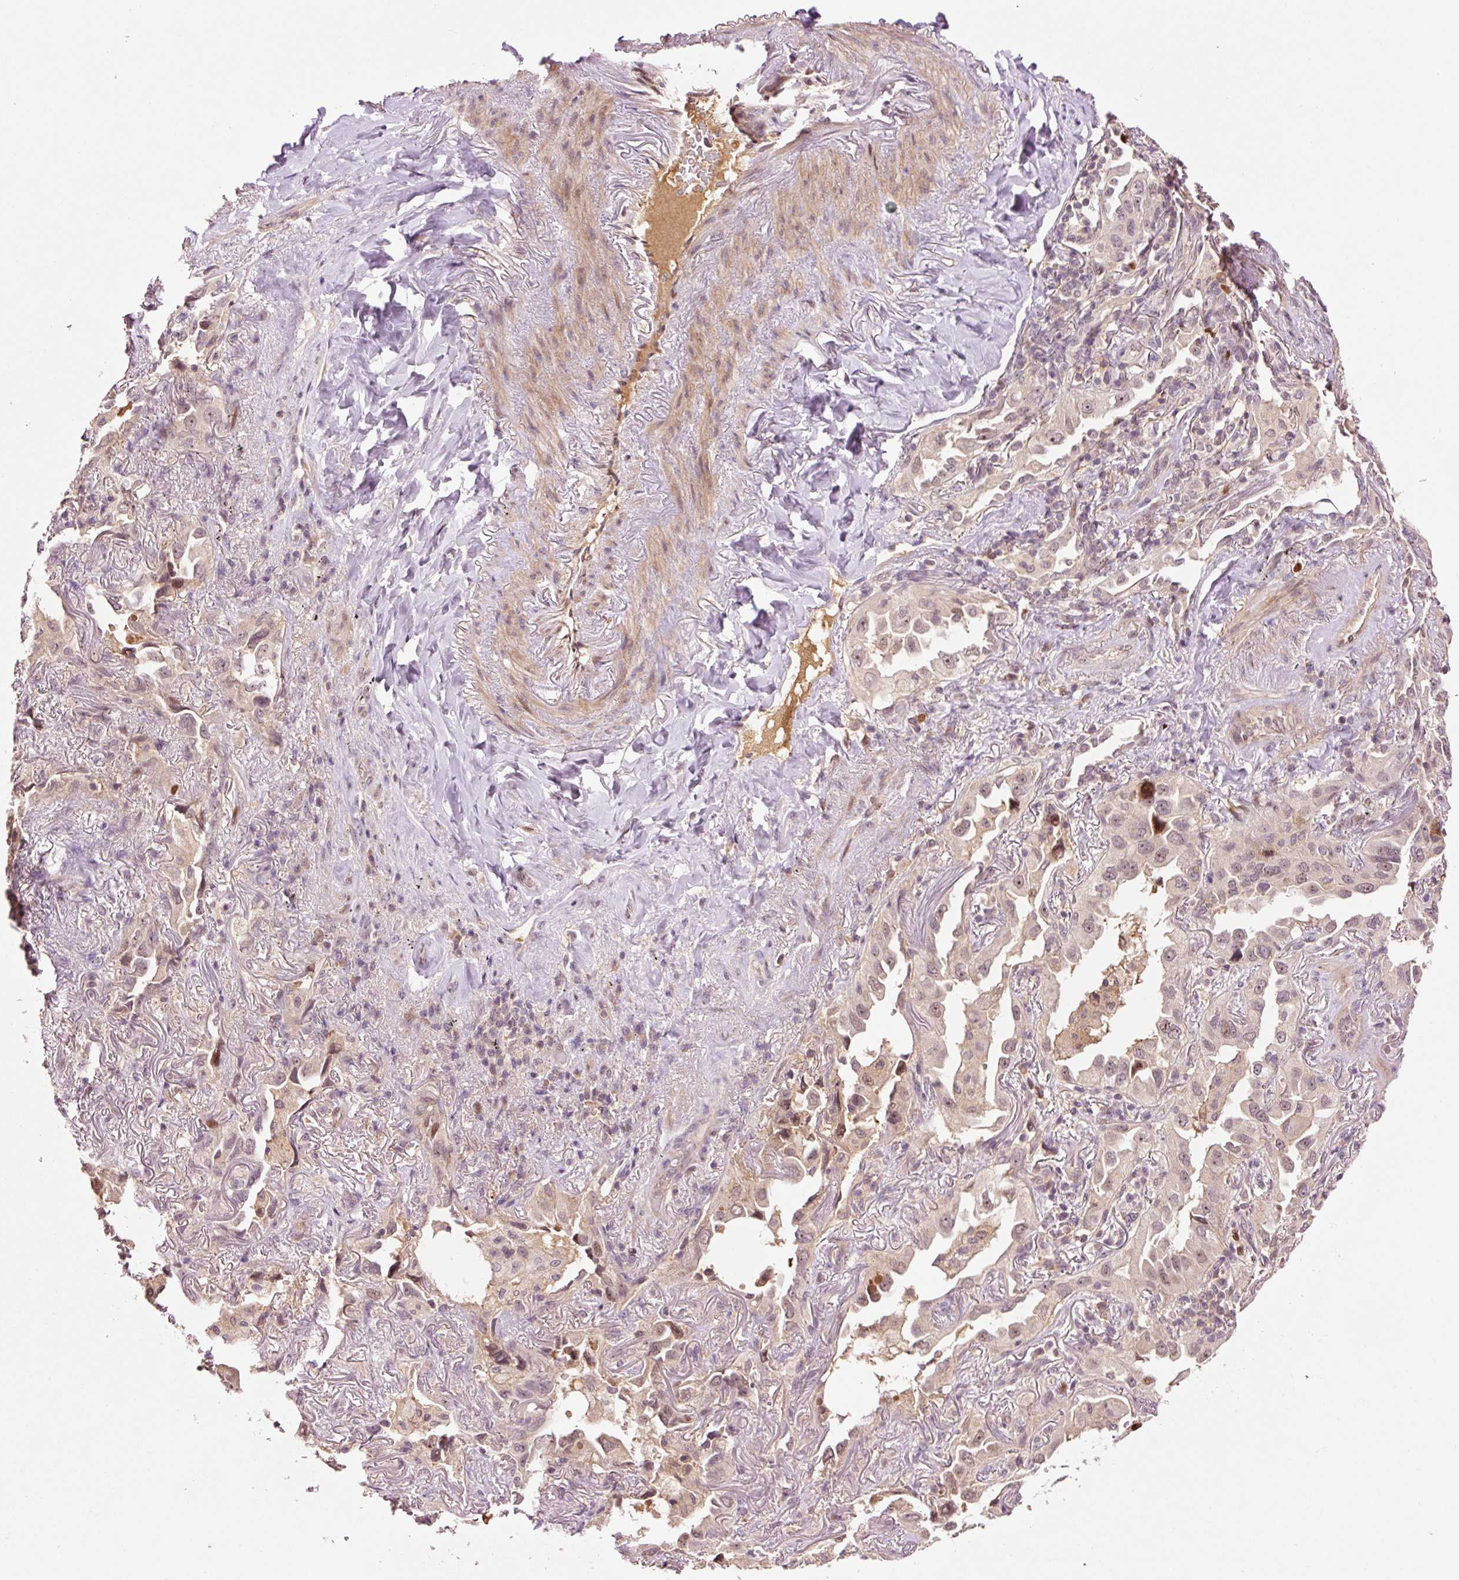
{"staining": {"intensity": "weak", "quantity": "<25%", "location": "nuclear"}, "tissue": "lung cancer", "cell_type": "Tumor cells", "image_type": "cancer", "snomed": [{"axis": "morphology", "description": "Adenocarcinoma, NOS"}, {"axis": "topography", "description": "Lung"}], "caption": "Immunohistochemistry (IHC) photomicrograph of adenocarcinoma (lung) stained for a protein (brown), which reveals no staining in tumor cells.", "gene": "DPPA4", "patient": {"sex": "female", "age": 69}}